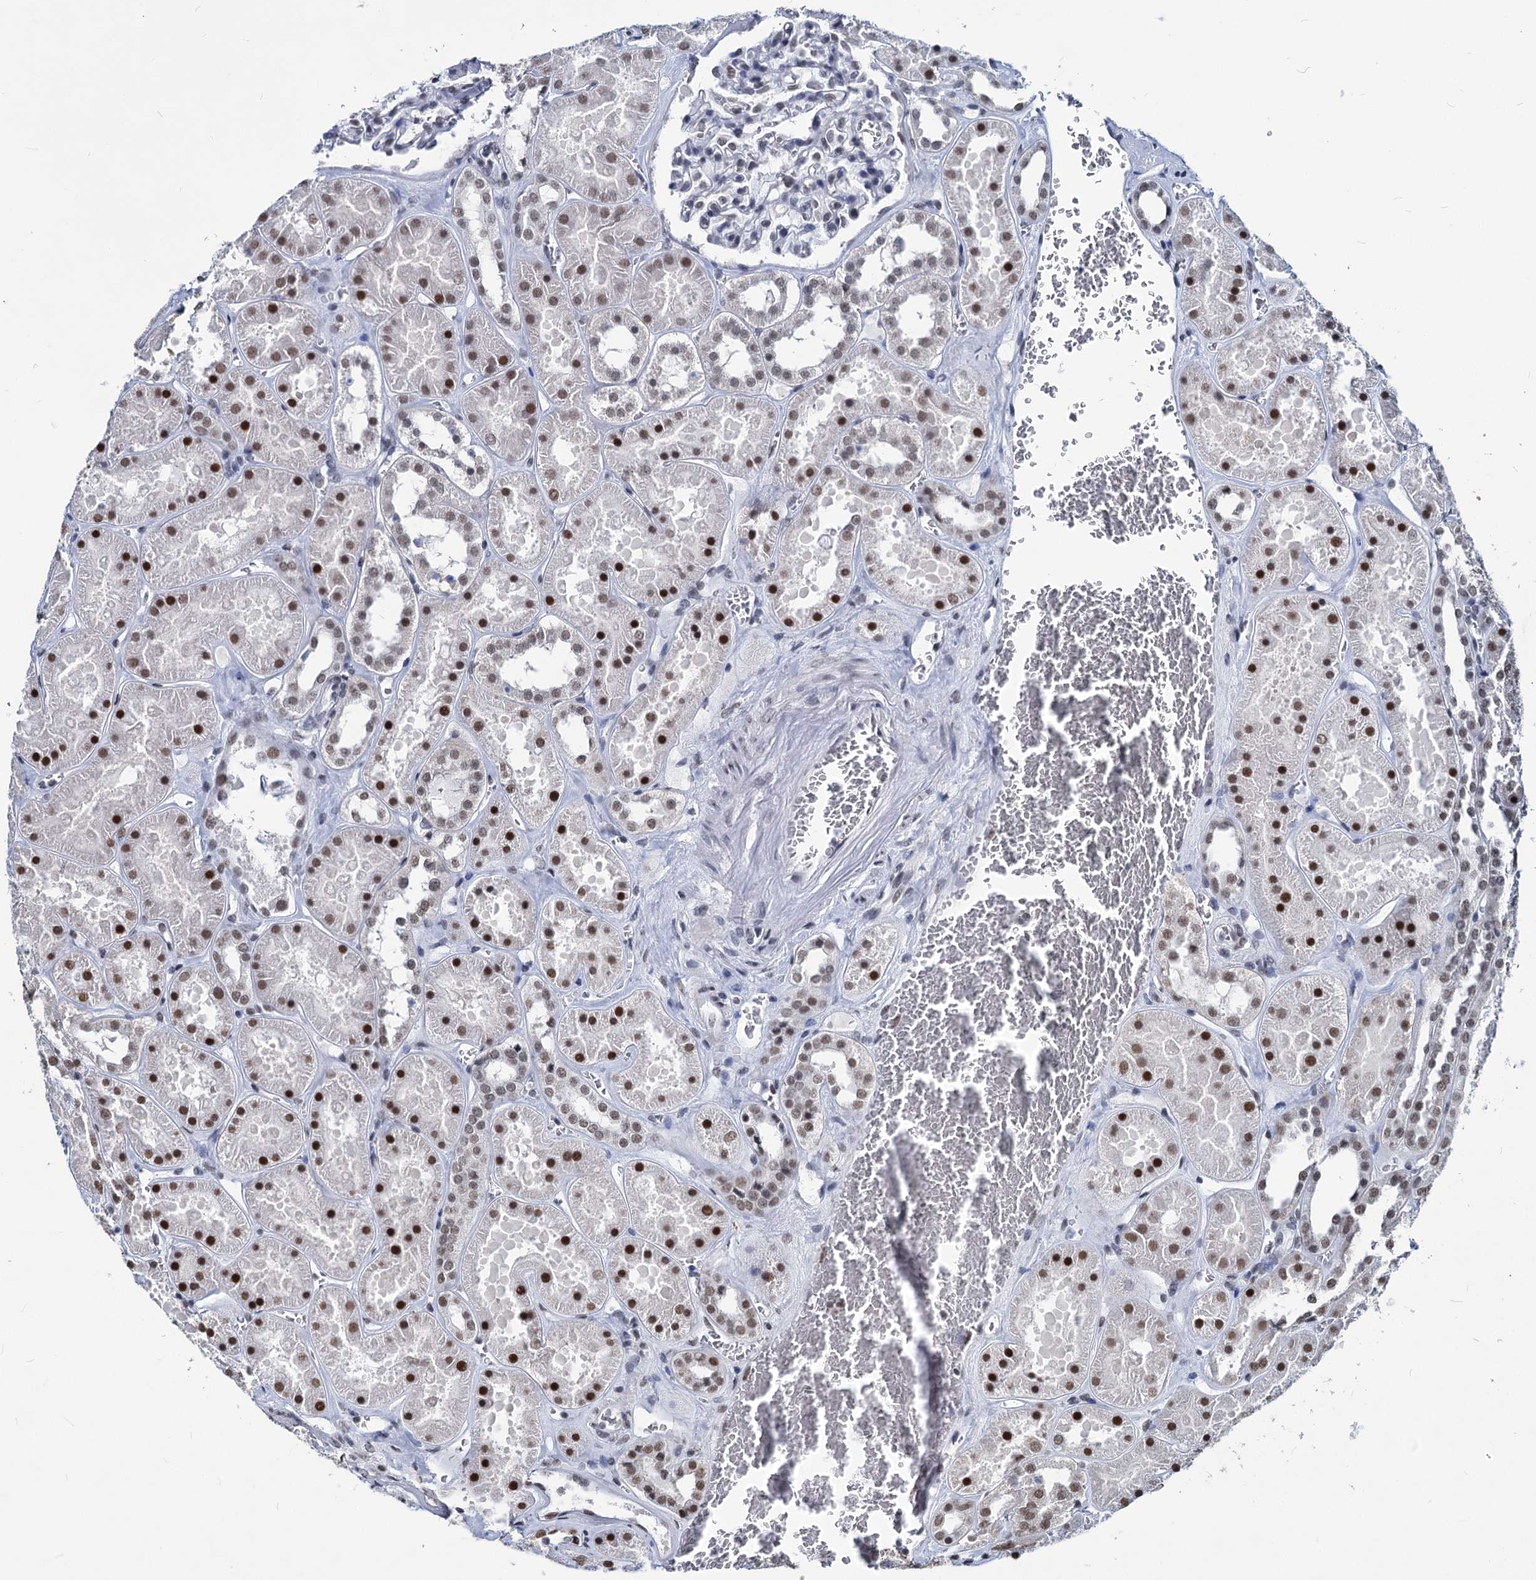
{"staining": {"intensity": "moderate", "quantity": "<25%", "location": "nuclear"}, "tissue": "kidney", "cell_type": "Cells in glomeruli", "image_type": "normal", "snomed": [{"axis": "morphology", "description": "Normal tissue, NOS"}, {"axis": "topography", "description": "Kidney"}], "caption": "Immunohistochemistry (IHC) of unremarkable human kidney shows low levels of moderate nuclear staining in approximately <25% of cells in glomeruli. (Stains: DAB in brown, nuclei in blue, Microscopy: brightfield microscopy at high magnification).", "gene": "PARPBP", "patient": {"sex": "female", "age": 41}}